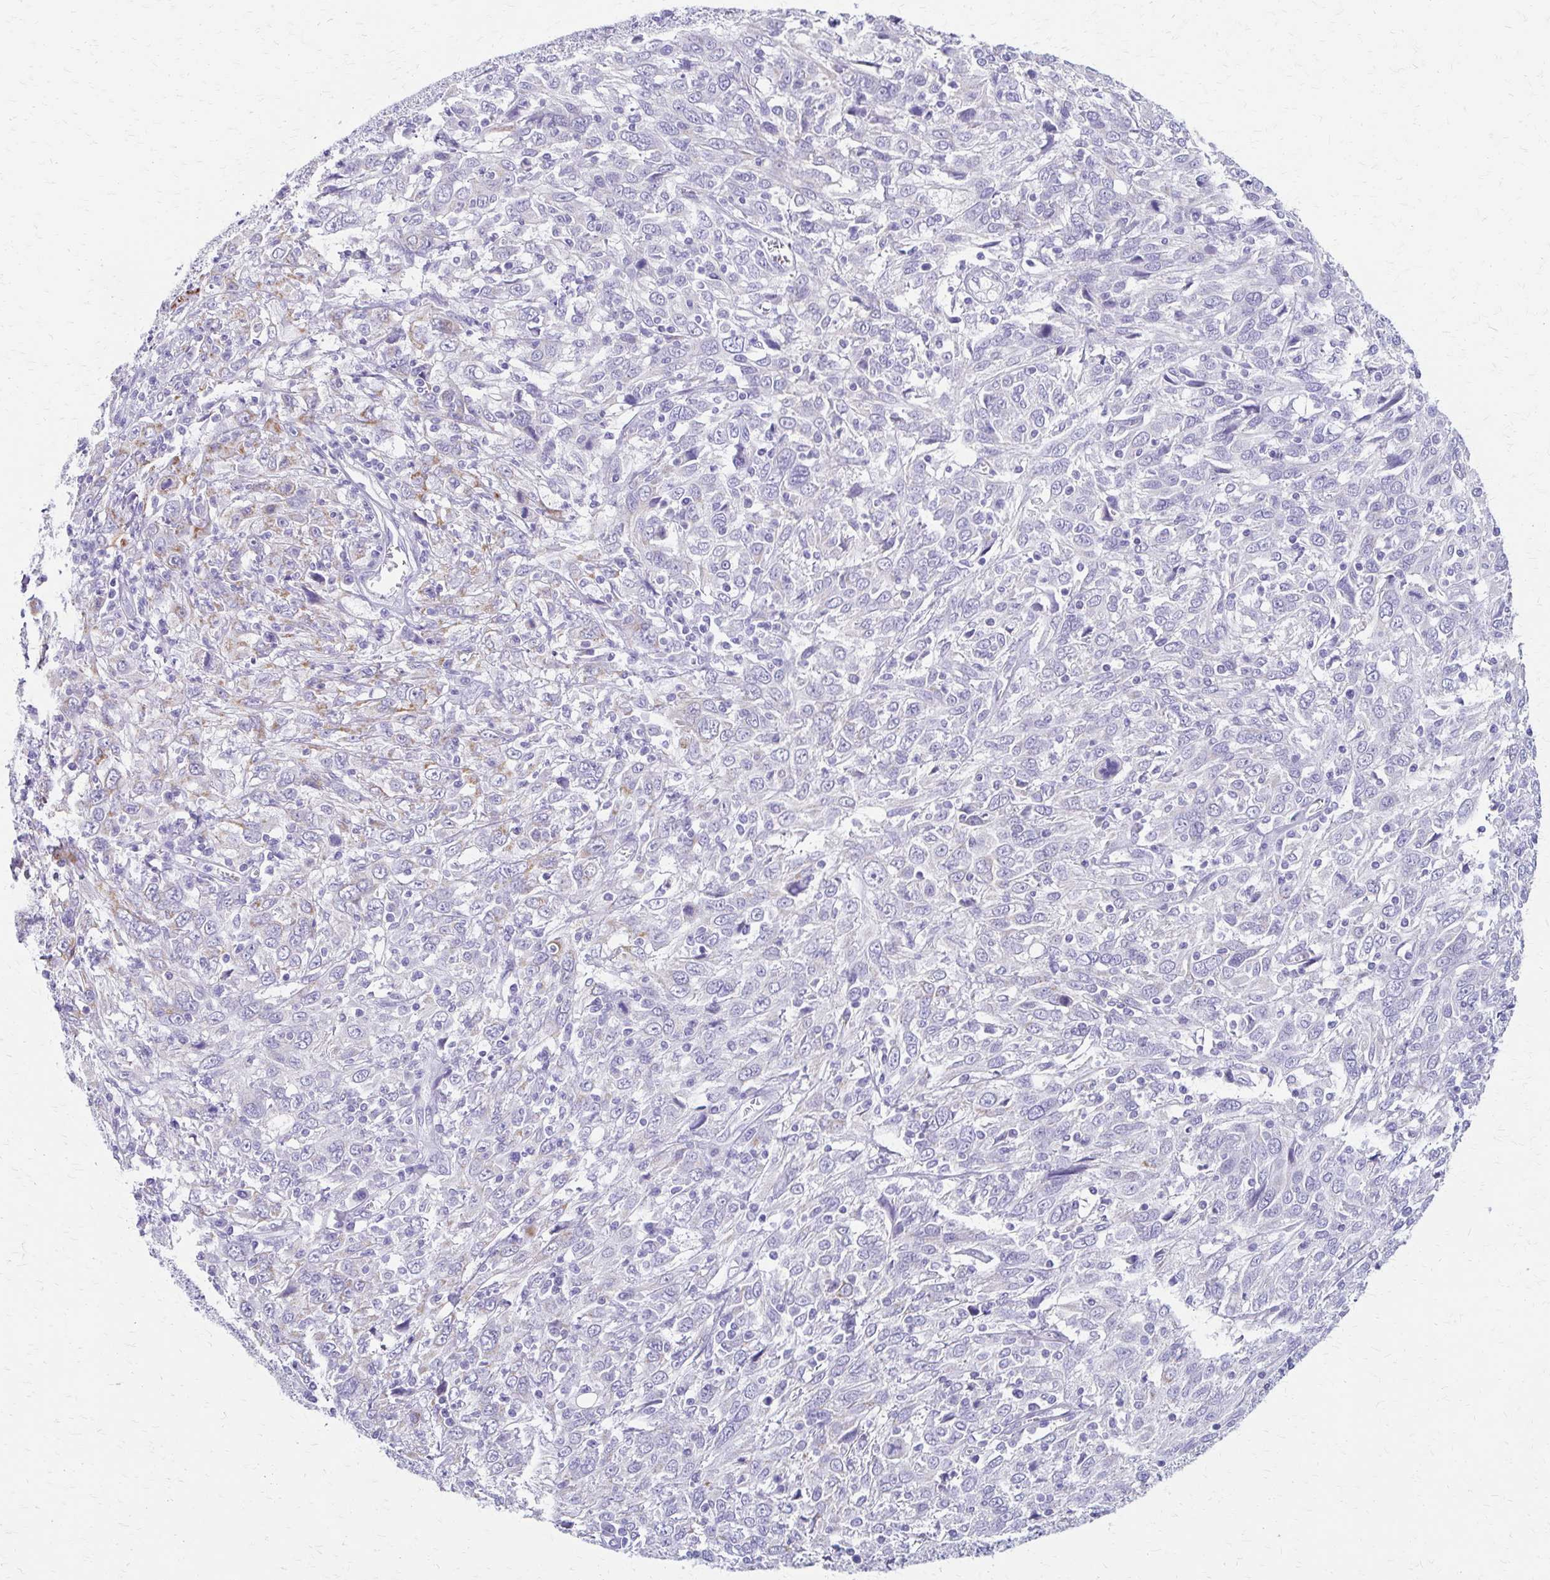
{"staining": {"intensity": "negative", "quantity": "none", "location": "none"}, "tissue": "cervical cancer", "cell_type": "Tumor cells", "image_type": "cancer", "snomed": [{"axis": "morphology", "description": "Squamous cell carcinoma, NOS"}, {"axis": "topography", "description": "Cervix"}], "caption": "This micrograph is of cervical cancer stained with immunohistochemistry (IHC) to label a protein in brown with the nuclei are counter-stained blue. There is no staining in tumor cells.", "gene": "ZSCAN5B", "patient": {"sex": "female", "age": 46}}